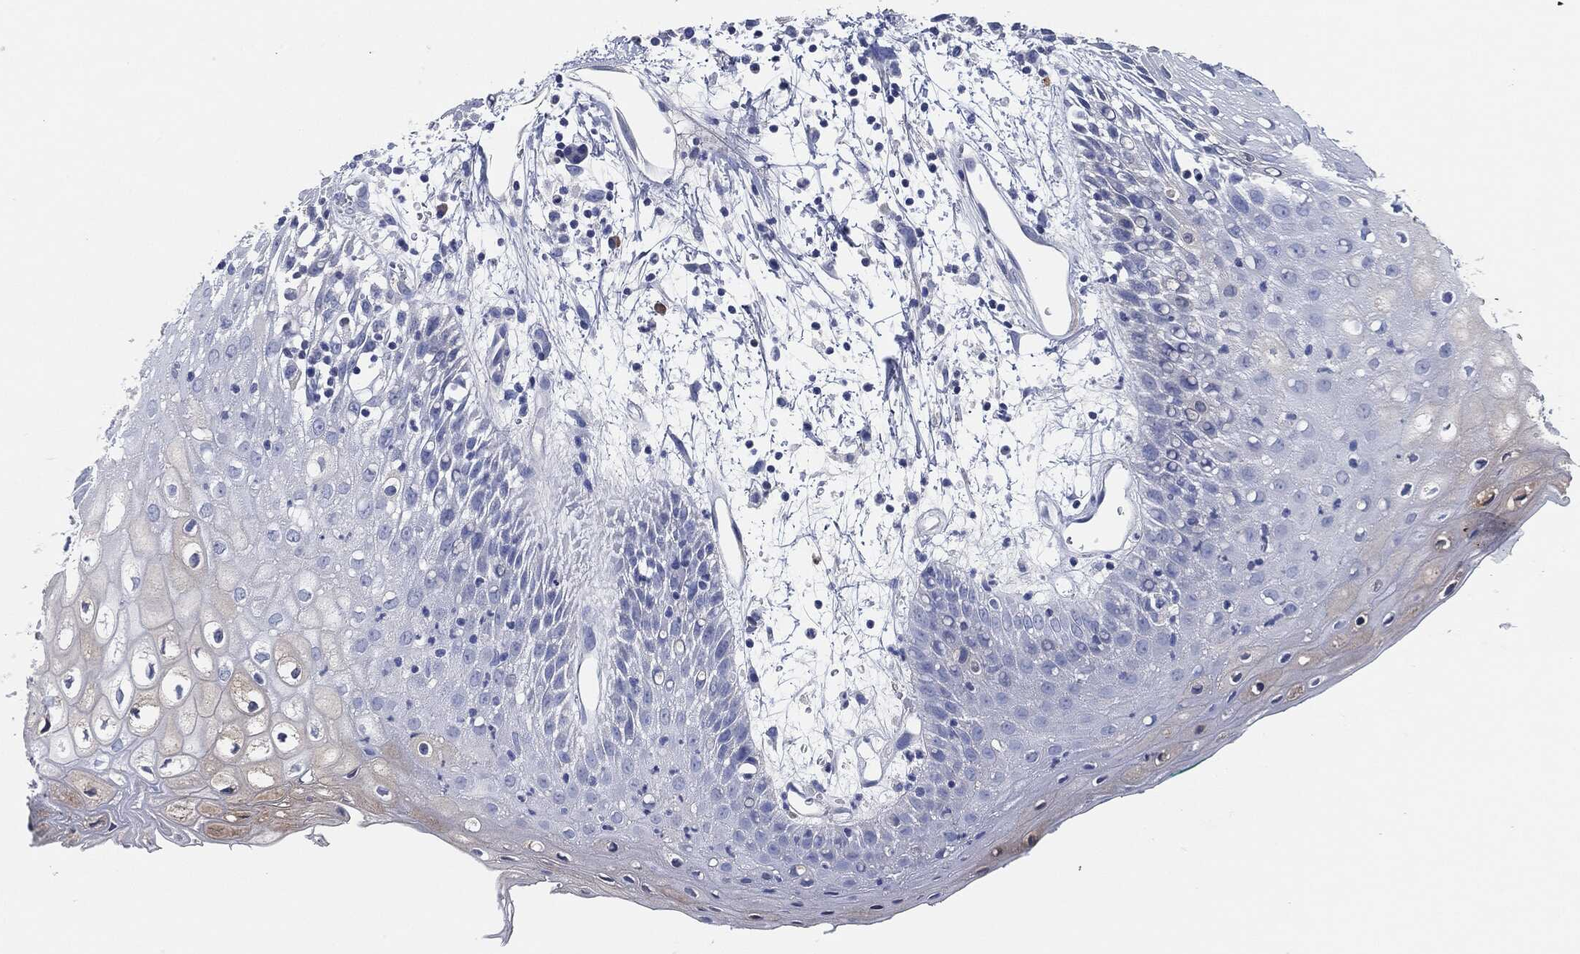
{"staining": {"intensity": "negative", "quantity": "none", "location": "none"}, "tissue": "oral mucosa", "cell_type": "Squamous epithelial cells", "image_type": "normal", "snomed": [{"axis": "morphology", "description": "Normal tissue, NOS"}, {"axis": "morphology", "description": "Squamous cell carcinoma, NOS"}, {"axis": "topography", "description": "Skeletal muscle"}, {"axis": "topography", "description": "Oral tissue"}, {"axis": "topography", "description": "Head-Neck"}], "caption": "The image demonstrates no significant staining in squamous epithelial cells of oral mucosa. (DAB immunohistochemistry visualized using brightfield microscopy, high magnification).", "gene": "CD27", "patient": {"sex": "female", "age": 84}}